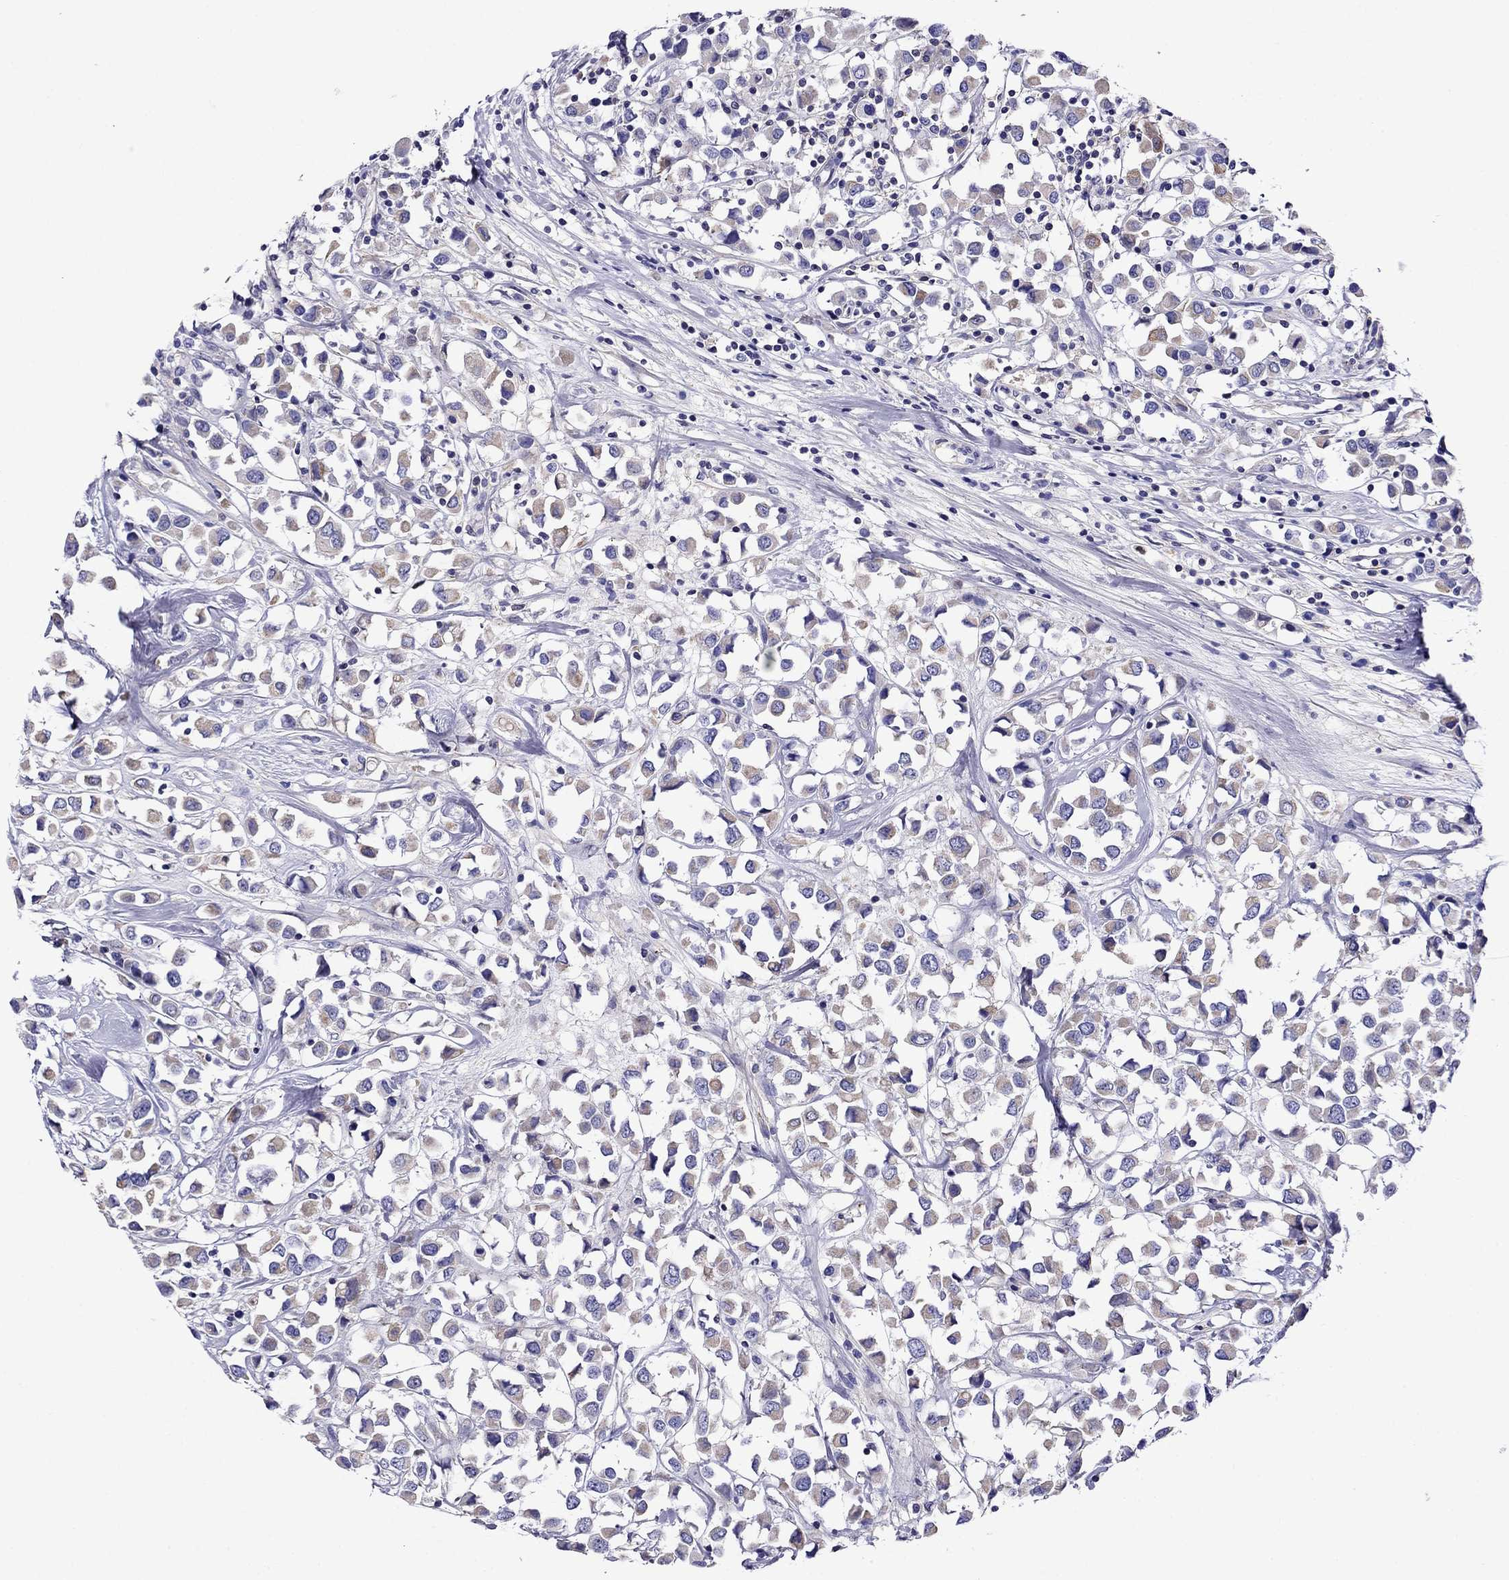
{"staining": {"intensity": "weak", "quantity": "25%-75%", "location": "cytoplasmic/membranous"}, "tissue": "breast cancer", "cell_type": "Tumor cells", "image_type": "cancer", "snomed": [{"axis": "morphology", "description": "Duct carcinoma"}, {"axis": "topography", "description": "Breast"}], "caption": "Immunohistochemistry micrograph of breast infiltrating ductal carcinoma stained for a protein (brown), which shows low levels of weak cytoplasmic/membranous staining in about 25%-75% of tumor cells.", "gene": "SCG2", "patient": {"sex": "female", "age": 61}}